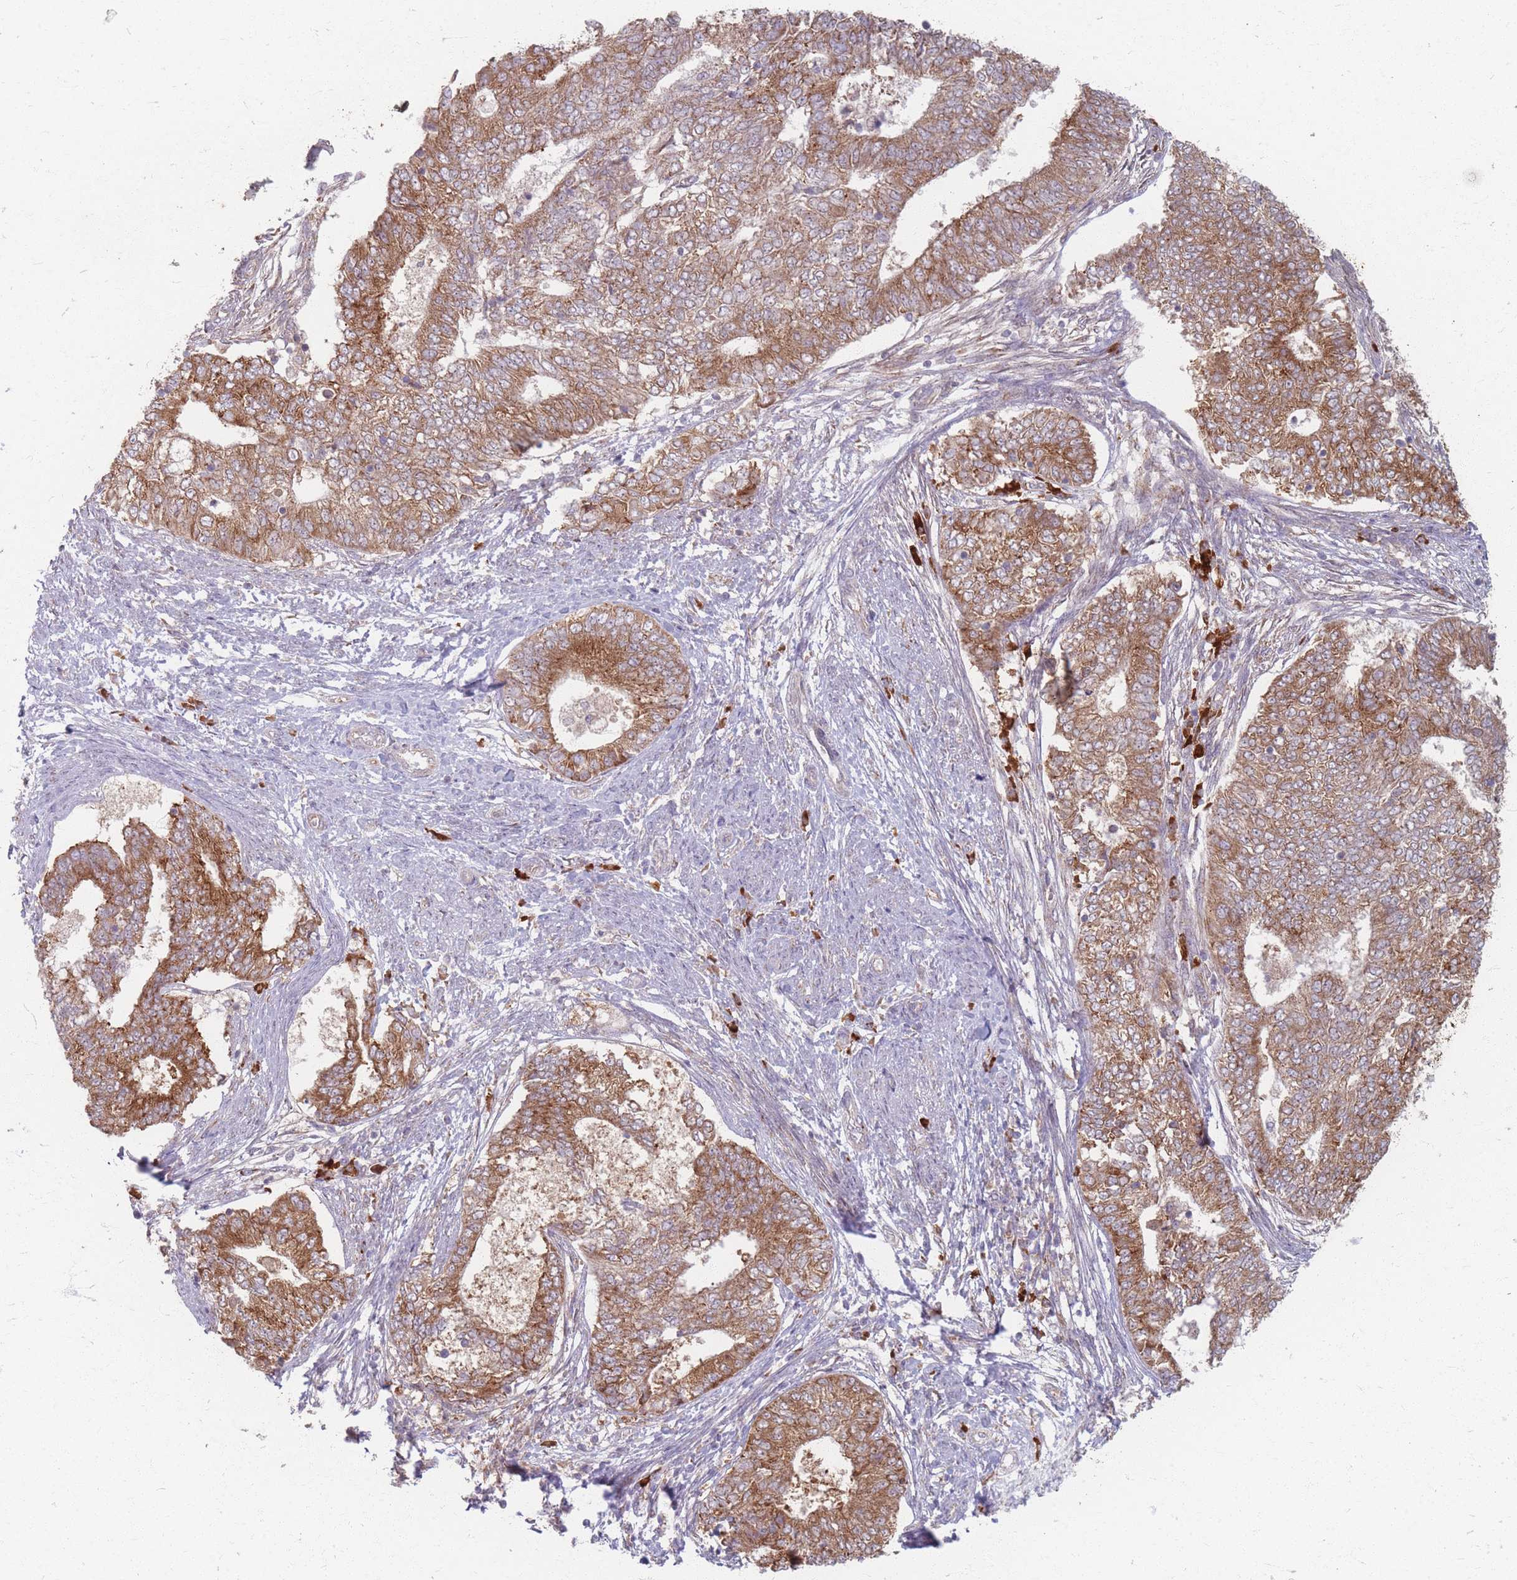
{"staining": {"intensity": "moderate", "quantity": ">75%", "location": "cytoplasmic/membranous"}, "tissue": "endometrial cancer", "cell_type": "Tumor cells", "image_type": "cancer", "snomed": [{"axis": "morphology", "description": "Adenocarcinoma, NOS"}, {"axis": "topography", "description": "Endometrium"}], "caption": "Tumor cells display medium levels of moderate cytoplasmic/membranous staining in approximately >75% of cells in endometrial adenocarcinoma. The staining was performed using DAB, with brown indicating positive protein expression. Nuclei are stained blue with hematoxylin.", "gene": "SMIM14", "patient": {"sex": "female", "age": 62}}